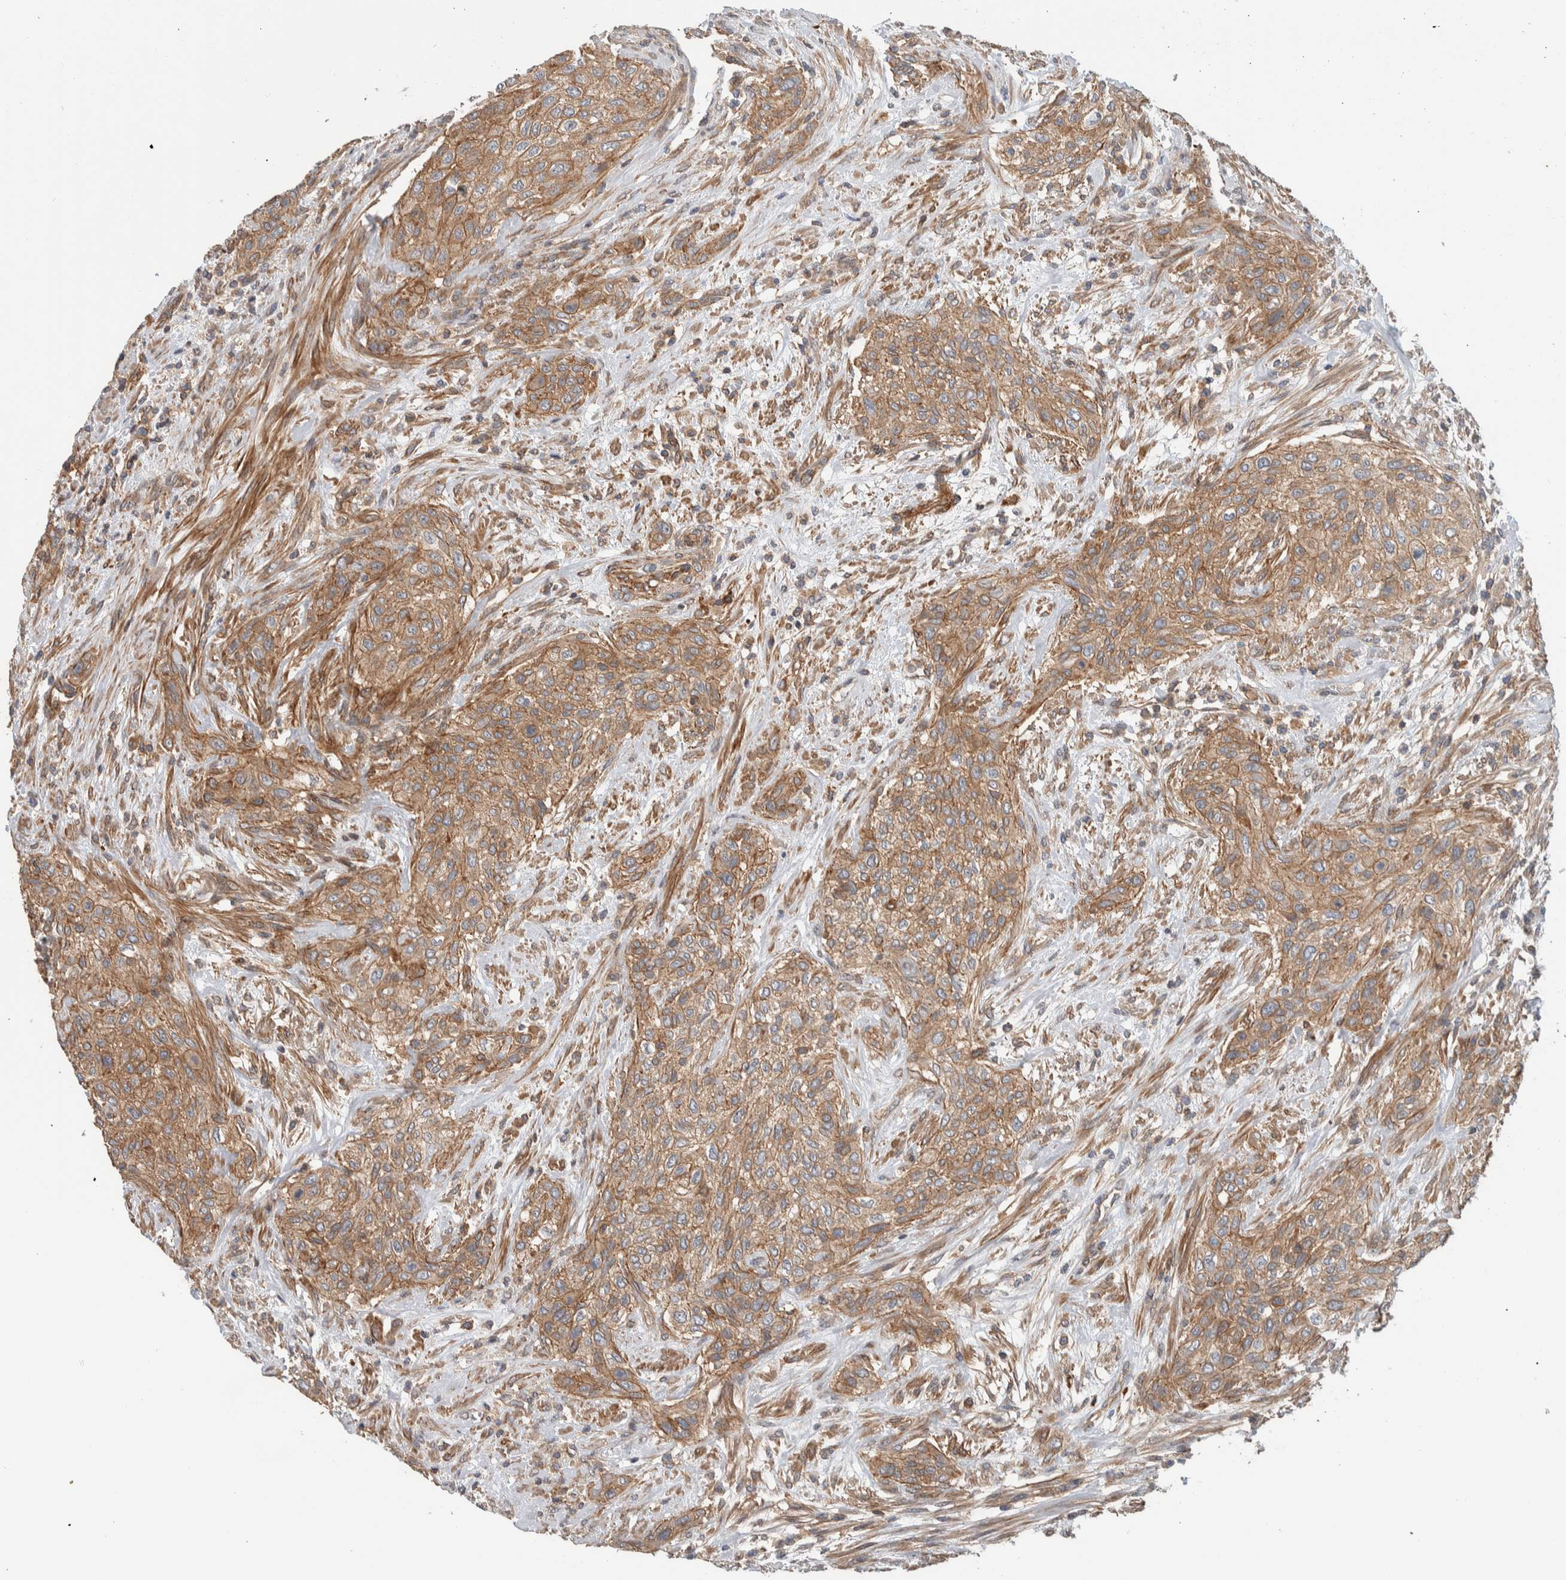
{"staining": {"intensity": "moderate", "quantity": ">75%", "location": "cytoplasmic/membranous"}, "tissue": "urothelial cancer", "cell_type": "Tumor cells", "image_type": "cancer", "snomed": [{"axis": "morphology", "description": "Urothelial carcinoma, Low grade"}, {"axis": "morphology", "description": "Urothelial carcinoma, High grade"}, {"axis": "topography", "description": "Urinary bladder"}], "caption": "An immunohistochemistry (IHC) photomicrograph of neoplastic tissue is shown. Protein staining in brown shows moderate cytoplasmic/membranous positivity in urothelial cancer within tumor cells. (Stains: DAB in brown, nuclei in blue, Microscopy: brightfield microscopy at high magnification).", "gene": "MPRIP", "patient": {"sex": "male", "age": 35}}